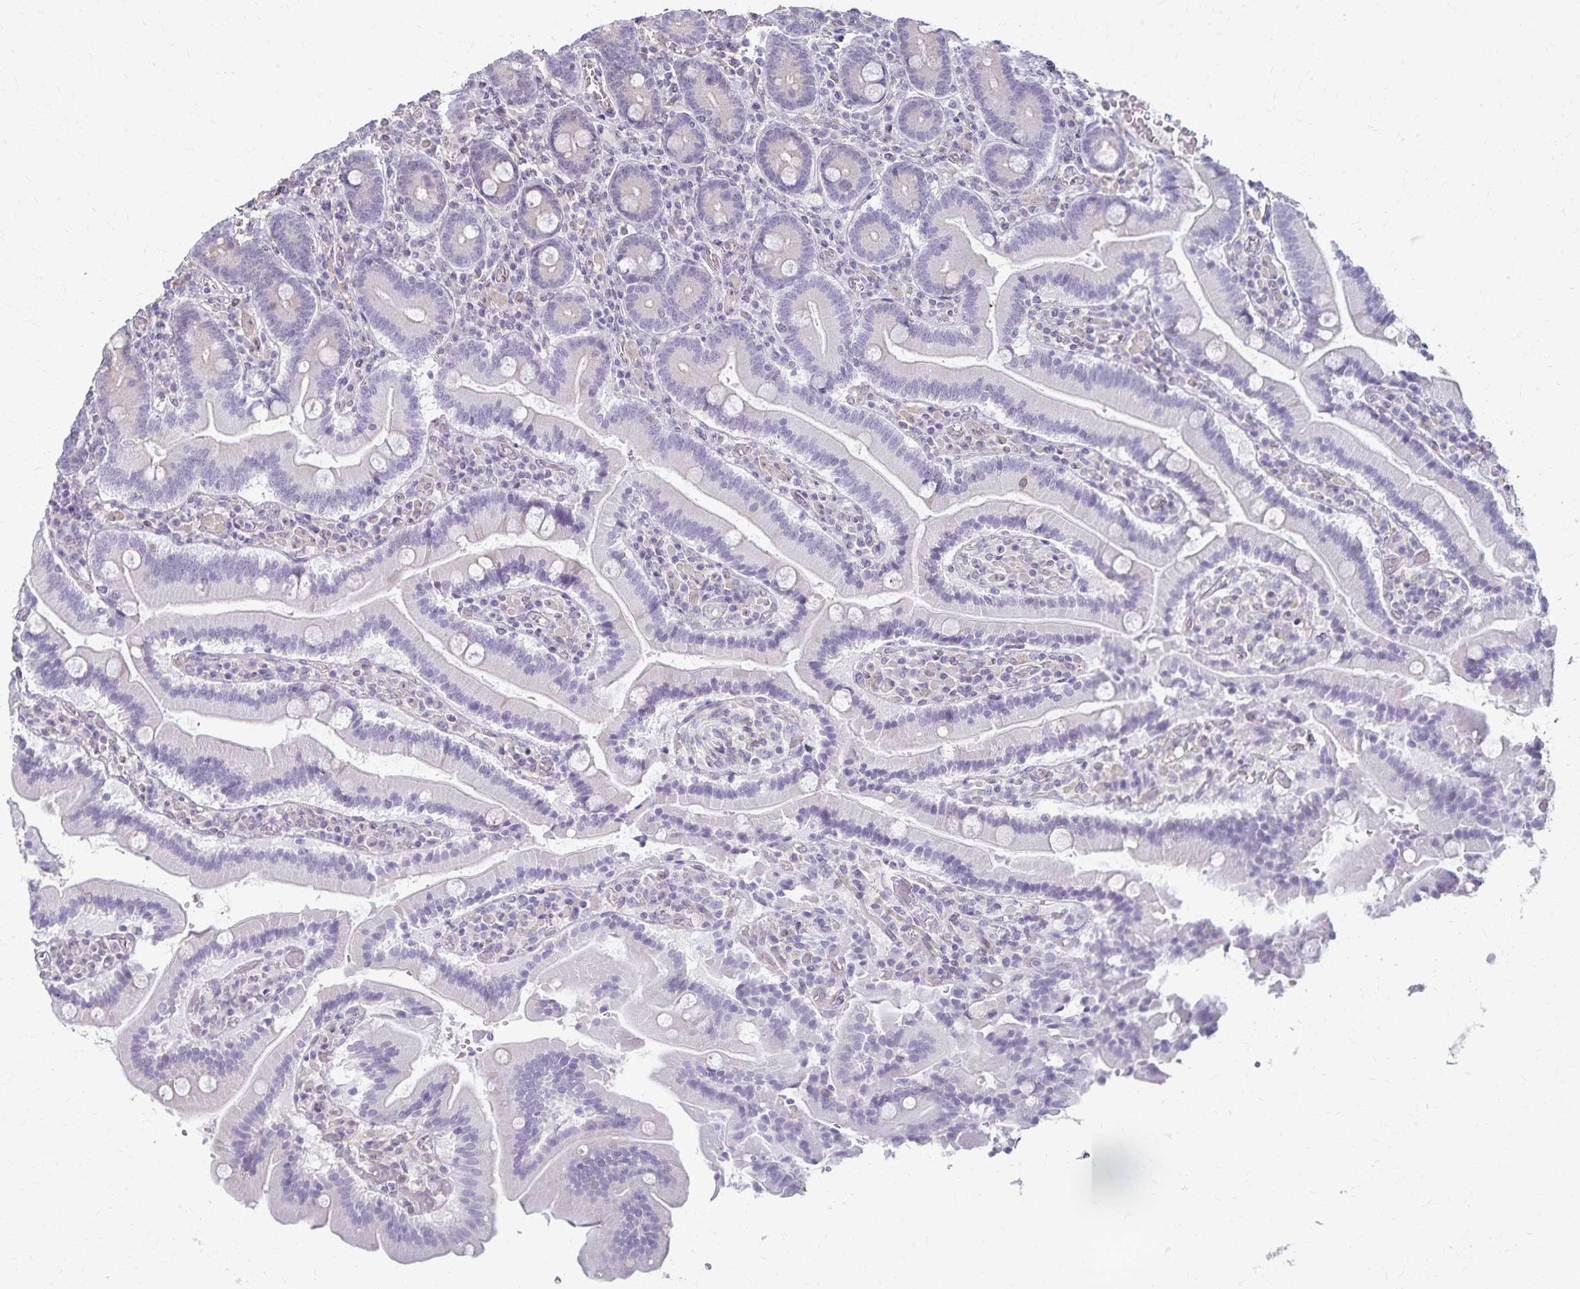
{"staining": {"intensity": "negative", "quantity": "none", "location": "none"}, "tissue": "duodenum", "cell_type": "Glandular cells", "image_type": "normal", "snomed": [{"axis": "morphology", "description": "Normal tissue, NOS"}, {"axis": "topography", "description": "Duodenum"}], "caption": "Immunohistochemistry of normal human duodenum demonstrates no expression in glandular cells.", "gene": "KISS1", "patient": {"sex": "female", "age": 62}}